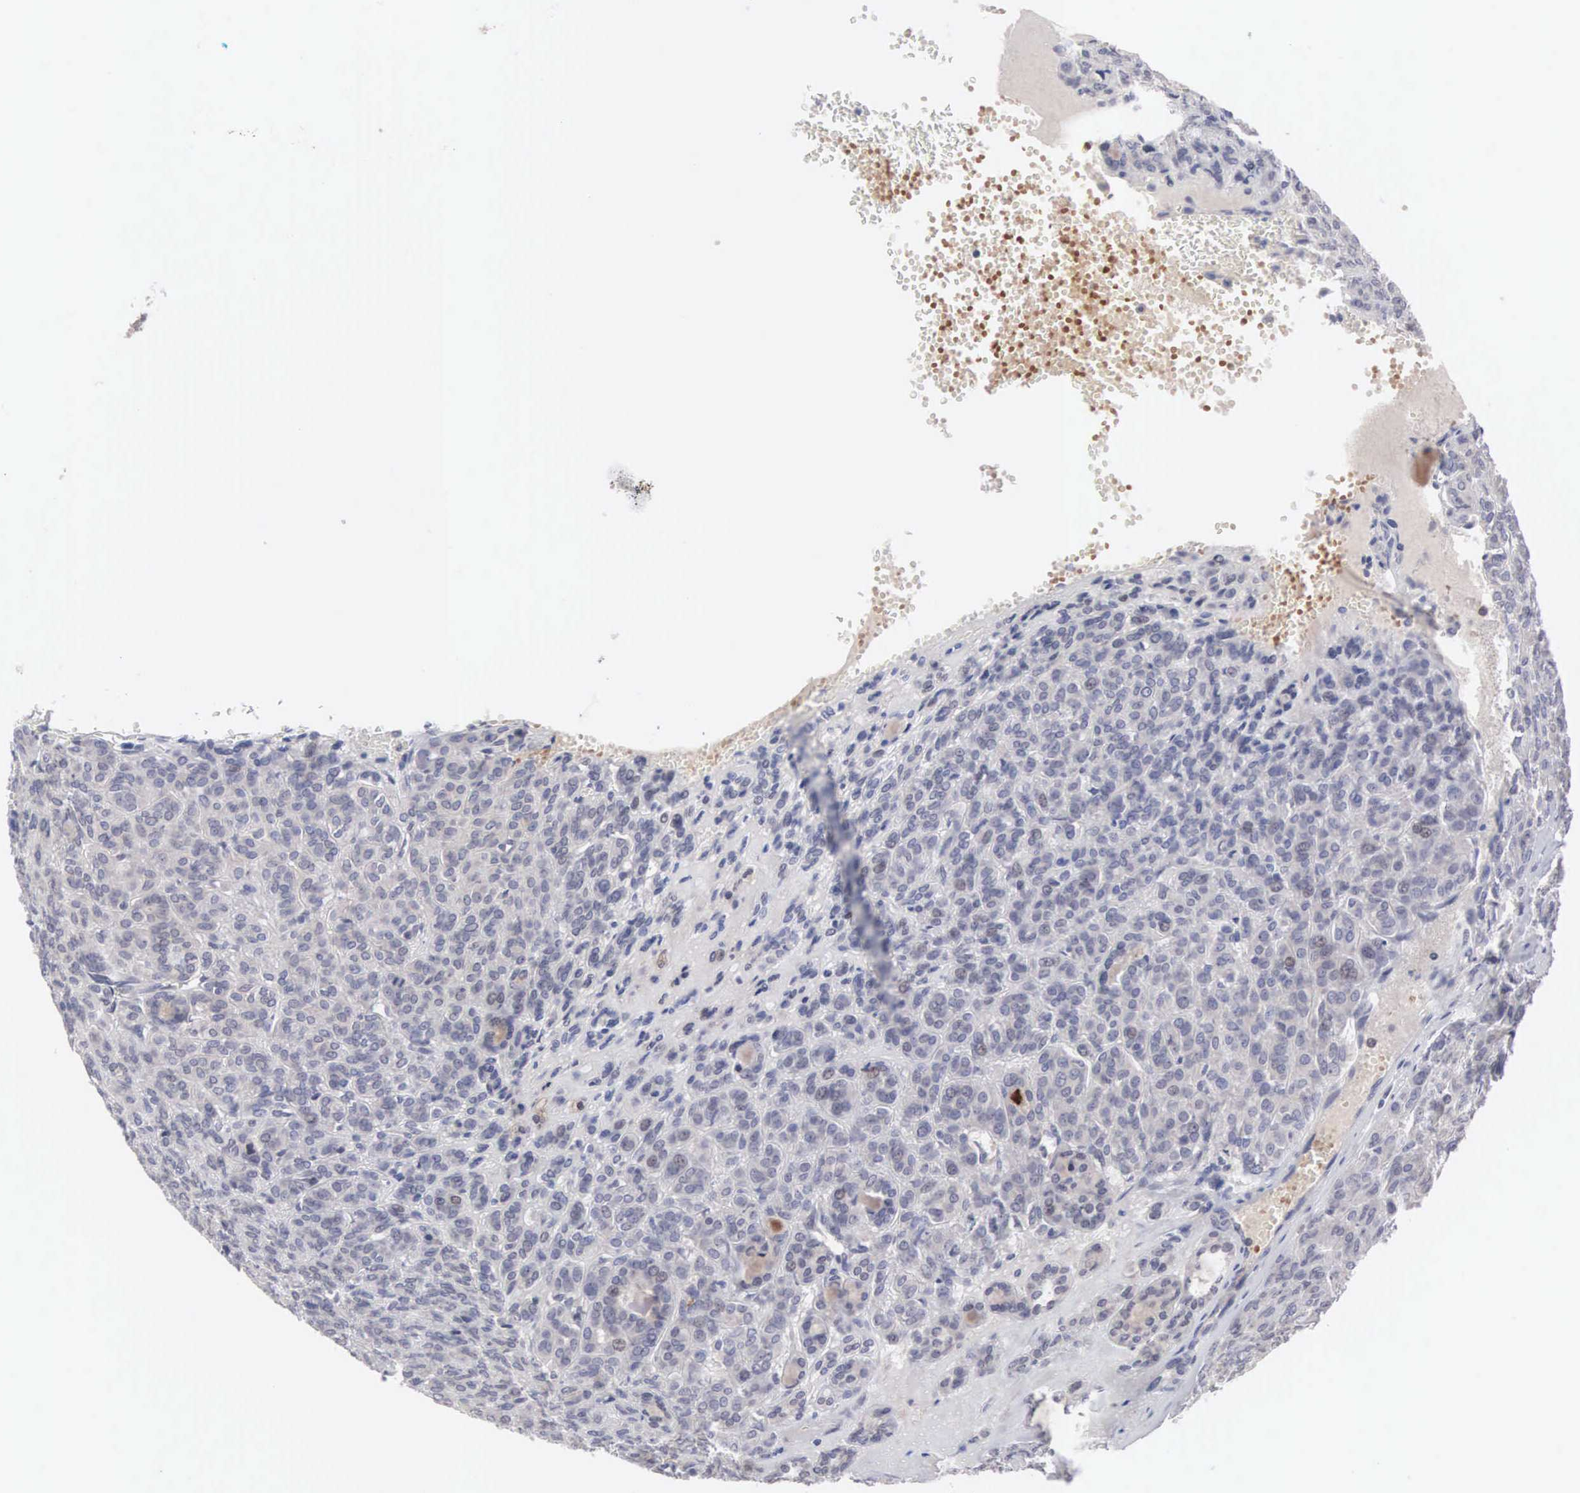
{"staining": {"intensity": "negative", "quantity": "none", "location": "none"}, "tissue": "thyroid cancer", "cell_type": "Tumor cells", "image_type": "cancer", "snomed": [{"axis": "morphology", "description": "Follicular adenoma carcinoma, NOS"}, {"axis": "topography", "description": "Thyroid gland"}], "caption": "Immunohistochemistry histopathology image of neoplastic tissue: follicular adenoma carcinoma (thyroid) stained with DAB (3,3'-diaminobenzidine) displays no significant protein expression in tumor cells.", "gene": "ACOT4", "patient": {"sex": "female", "age": 71}}